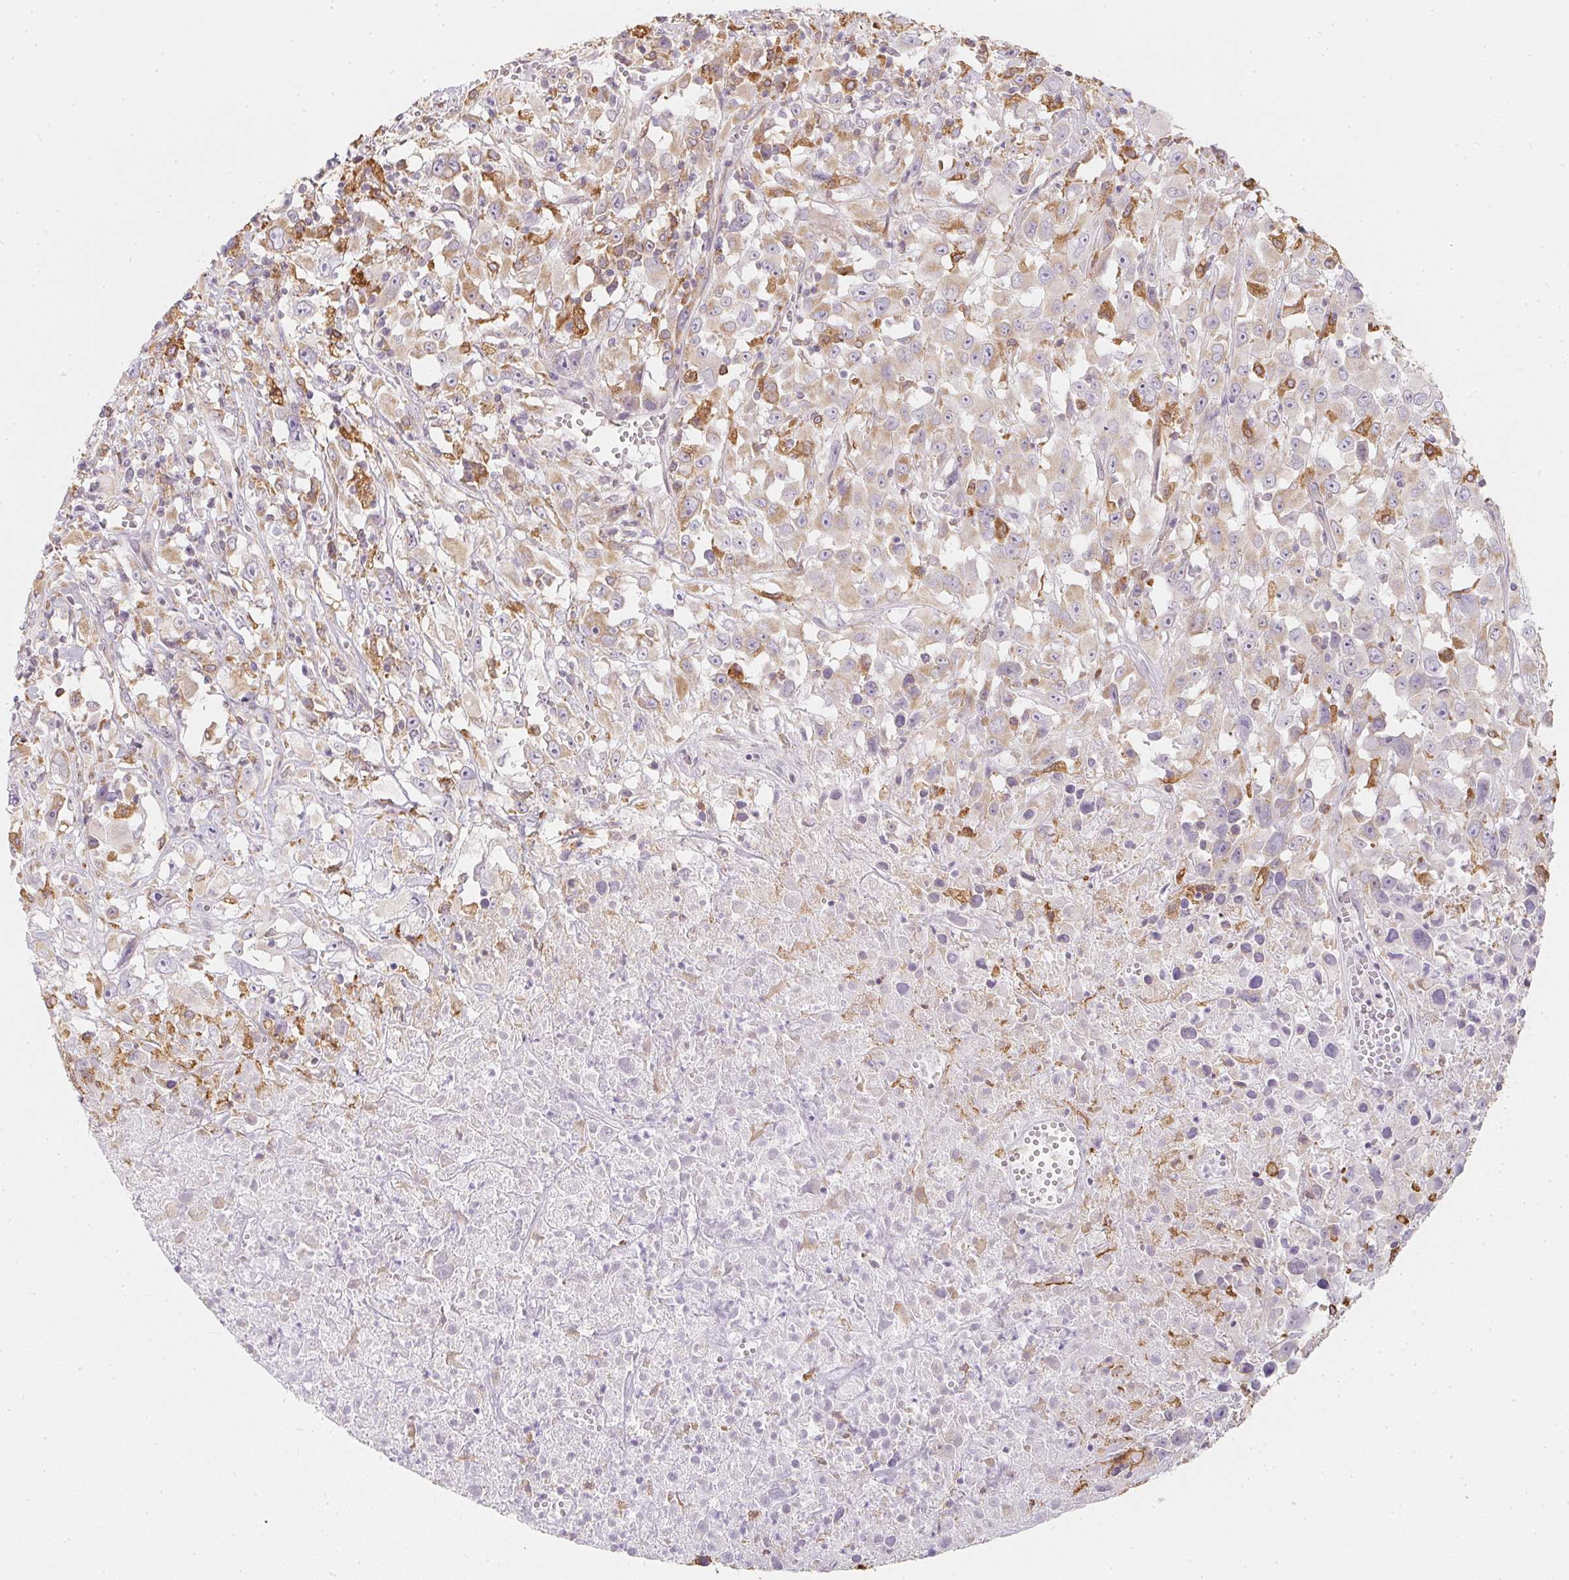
{"staining": {"intensity": "weak", "quantity": "25%-75%", "location": "cytoplasmic/membranous"}, "tissue": "melanoma", "cell_type": "Tumor cells", "image_type": "cancer", "snomed": [{"axis": "morphology", "description": "Malignant melanoma, Metastatic site"}, {"axis": "topography", "description": "Soft tissue"}], "caption": "Melanoma stained with a brown dye demonstrates weak cytoplasmic/membranous positive staining in about 25%-75% of tumor cells.", "gene": "SOAT1", "patient": {"sex": "male", "age": 50}}